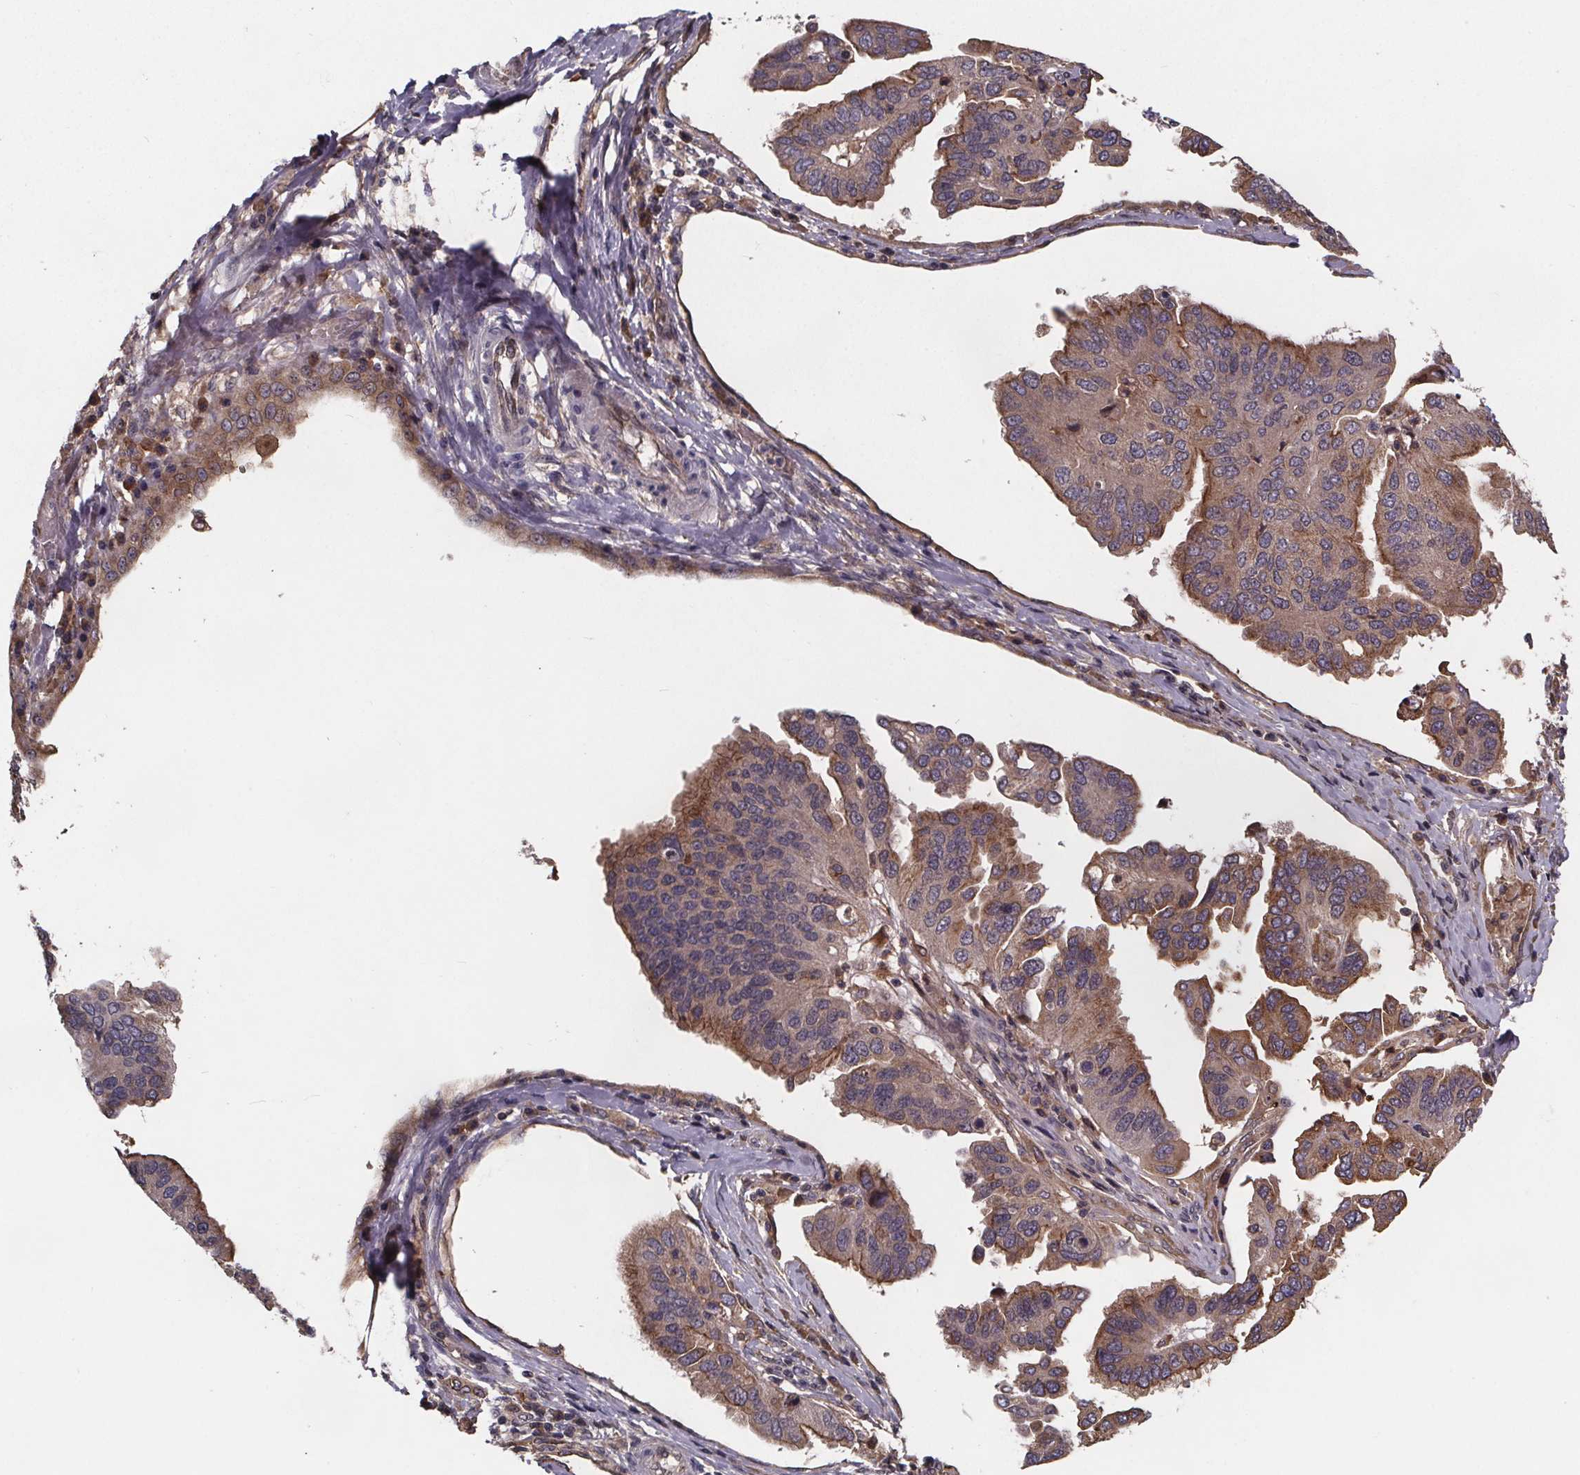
{"staining": {"intensity": "moderate", "quantity": "25%-75%", "location": "cytoplasmic/membranous"}, "tissue": "ovarian cancer", "cell_type": "Tumor cells", "image_type": "cancer", "snomed": [{"axis": "morphology", "description": "Cystadenocarcinoma, serous, NOS"}, {"axis": "topography", "description": "Ovary"}], "caption": "Ovarian serous cystadenocarcinoma was stained to show a protein in brown. There is medium levels of moderate cytoplasmic/membranous staining in approximately 25%-75% of tumor cells.", "gene": "FASTKD3", "patient": {"sex": "female", "age": 79}}